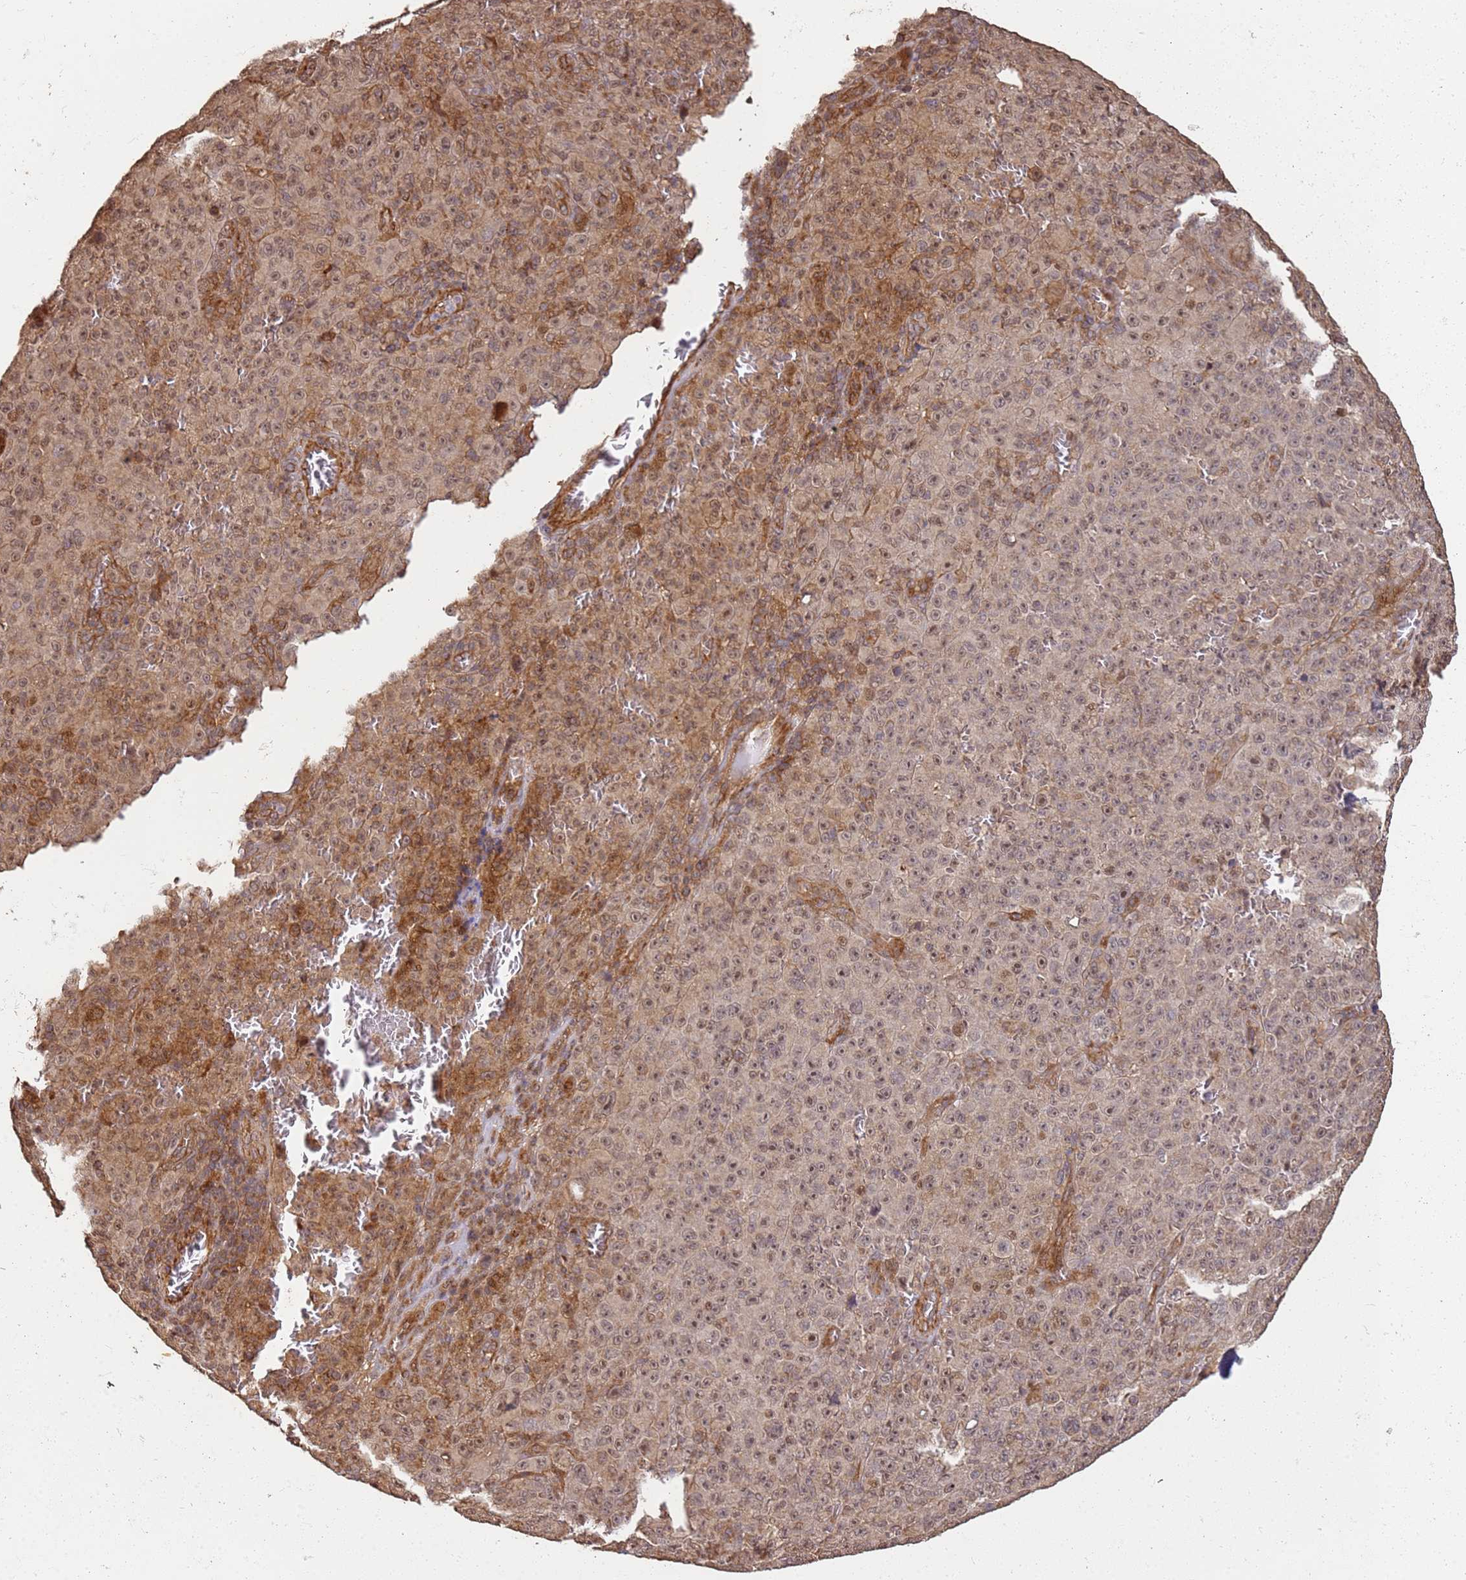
{"staining": {"intensity": "moderate", "quantity": ">75%", "location": "nuclear"}, "tissue": "melanoma", "cell_type": "Tumor cells", "image_type": "cancer", "snomed": [{"axis": "morphology", "description": "Malignant melanoma, NOS"}, {"axis": "topography", "description": "Skin"}], "caption": "Immunohistochemistry (IHC) of human melanoma shows medium levels of moderate nuclear staining in approximately >75% of tumor cells. (IHC, brightfield microscopy, high magnification).", "gene": "ST18", "patient": {"sex": "female", "age": 82}}